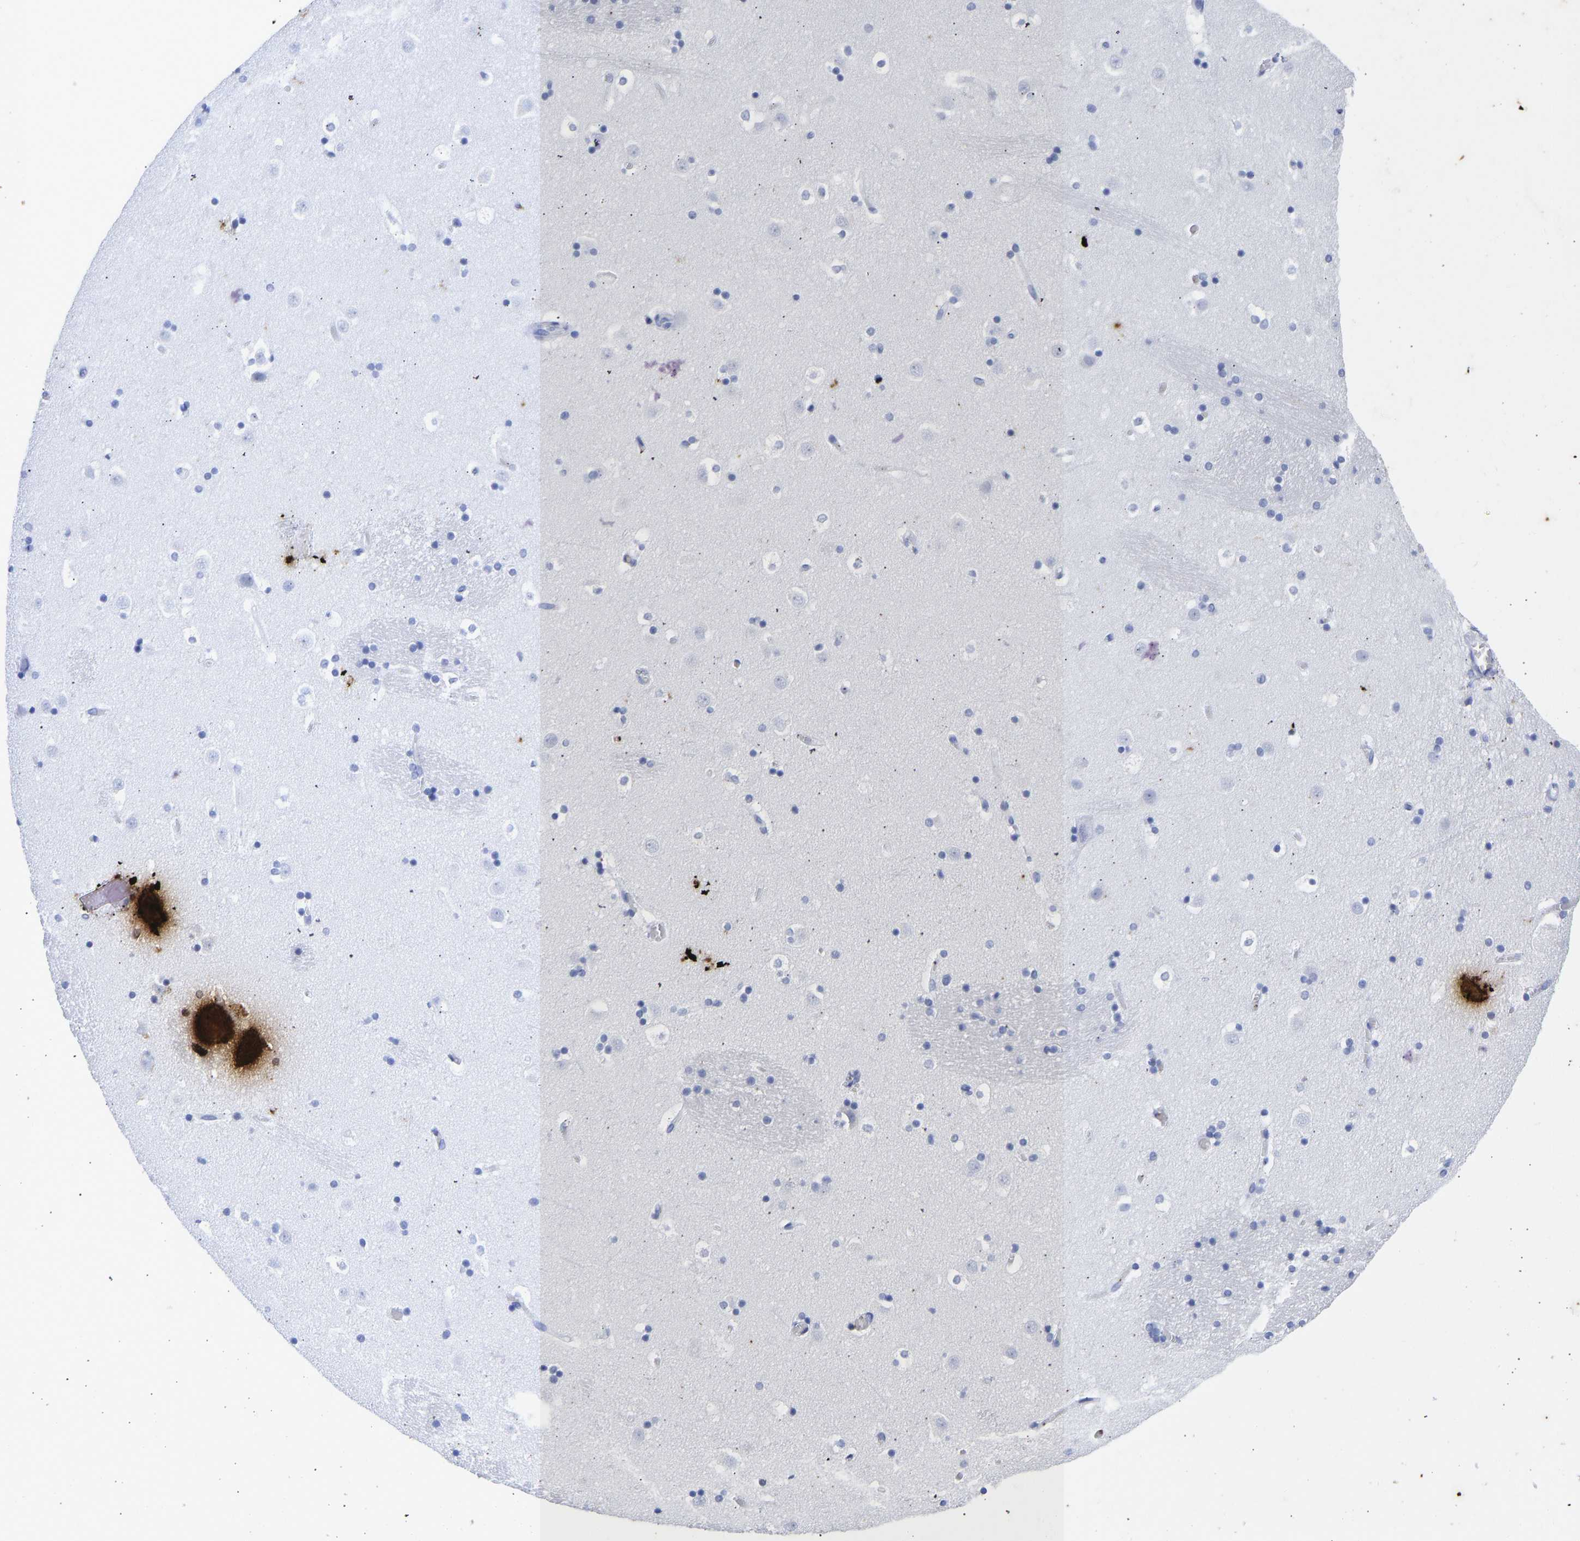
{"staining": {"intensity": "negative", "quantity": "none", "location": "none"}, "tissue": "caudate", "cell_type": "Glial cells", "image_type": "normal", "snomed": [{"axis": "morphology", "description": "Normal tissue, NOS"}, {"axis": "topography", "description": "Lateral ventricle wall"}], "caption": "IHC of normal caudate displays no positivity in glial cells.", "gene": "KRT1", "patient": {"sex": "male", "age": 45}}